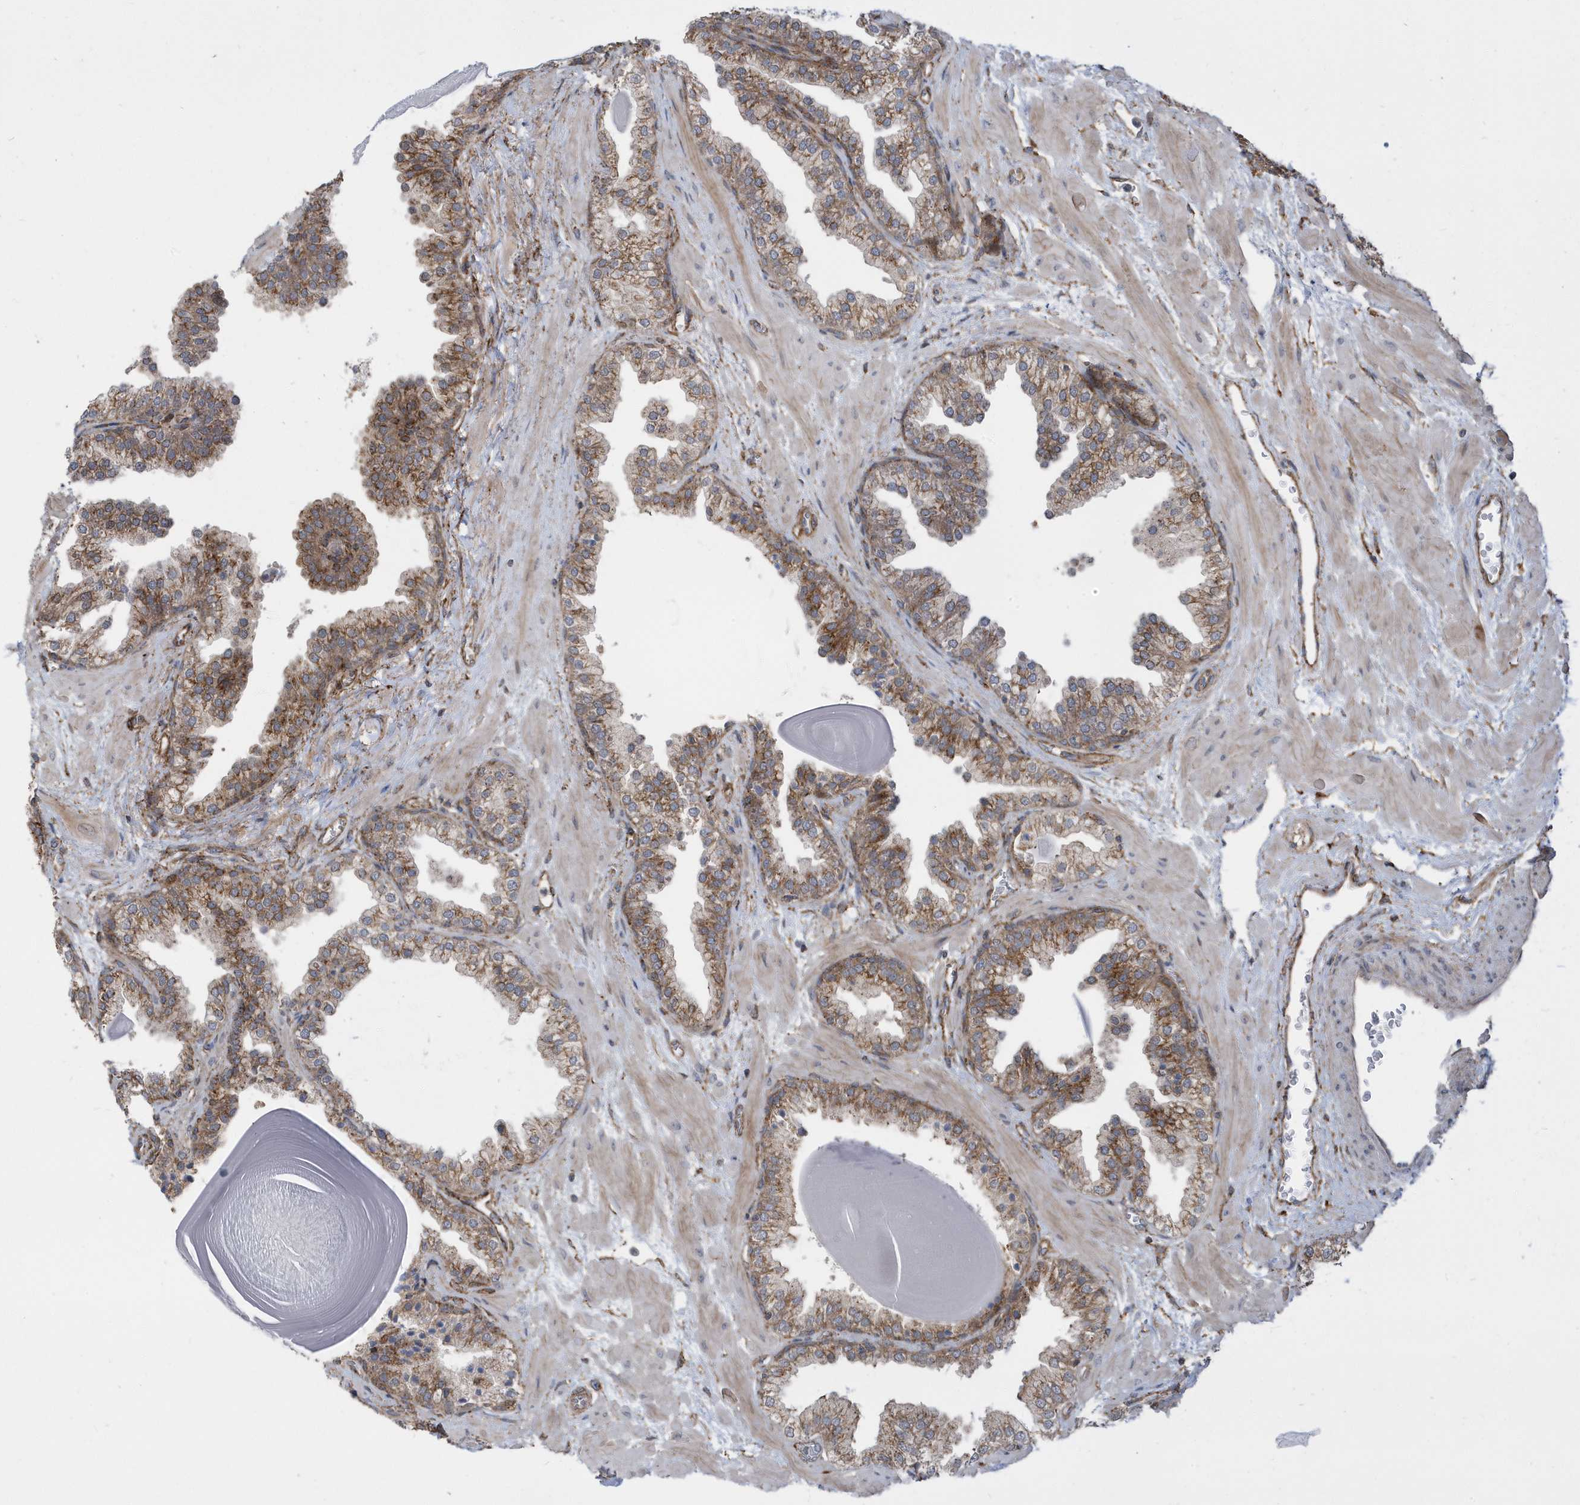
{"staining": {"intensity": "moderate", "quantity": ">75%", "location": "cytoplasmic/membranous"}, "tissue": "prostate", "cell_type": "Glandular cells", "image_type": "normal", "snomed": [{"axis": "morphology", "description": "Normal tissue, NOS"}, {"axis": "topography", "description": "Prostate"}], "caption": "Prostate stained for a protein (brown) displays moderate cytoplasmic/membranous positive positivity in approximately >75% of glandular cells.", "gene": "HRH4", "patient": {"sex": "male", "age": 48}}